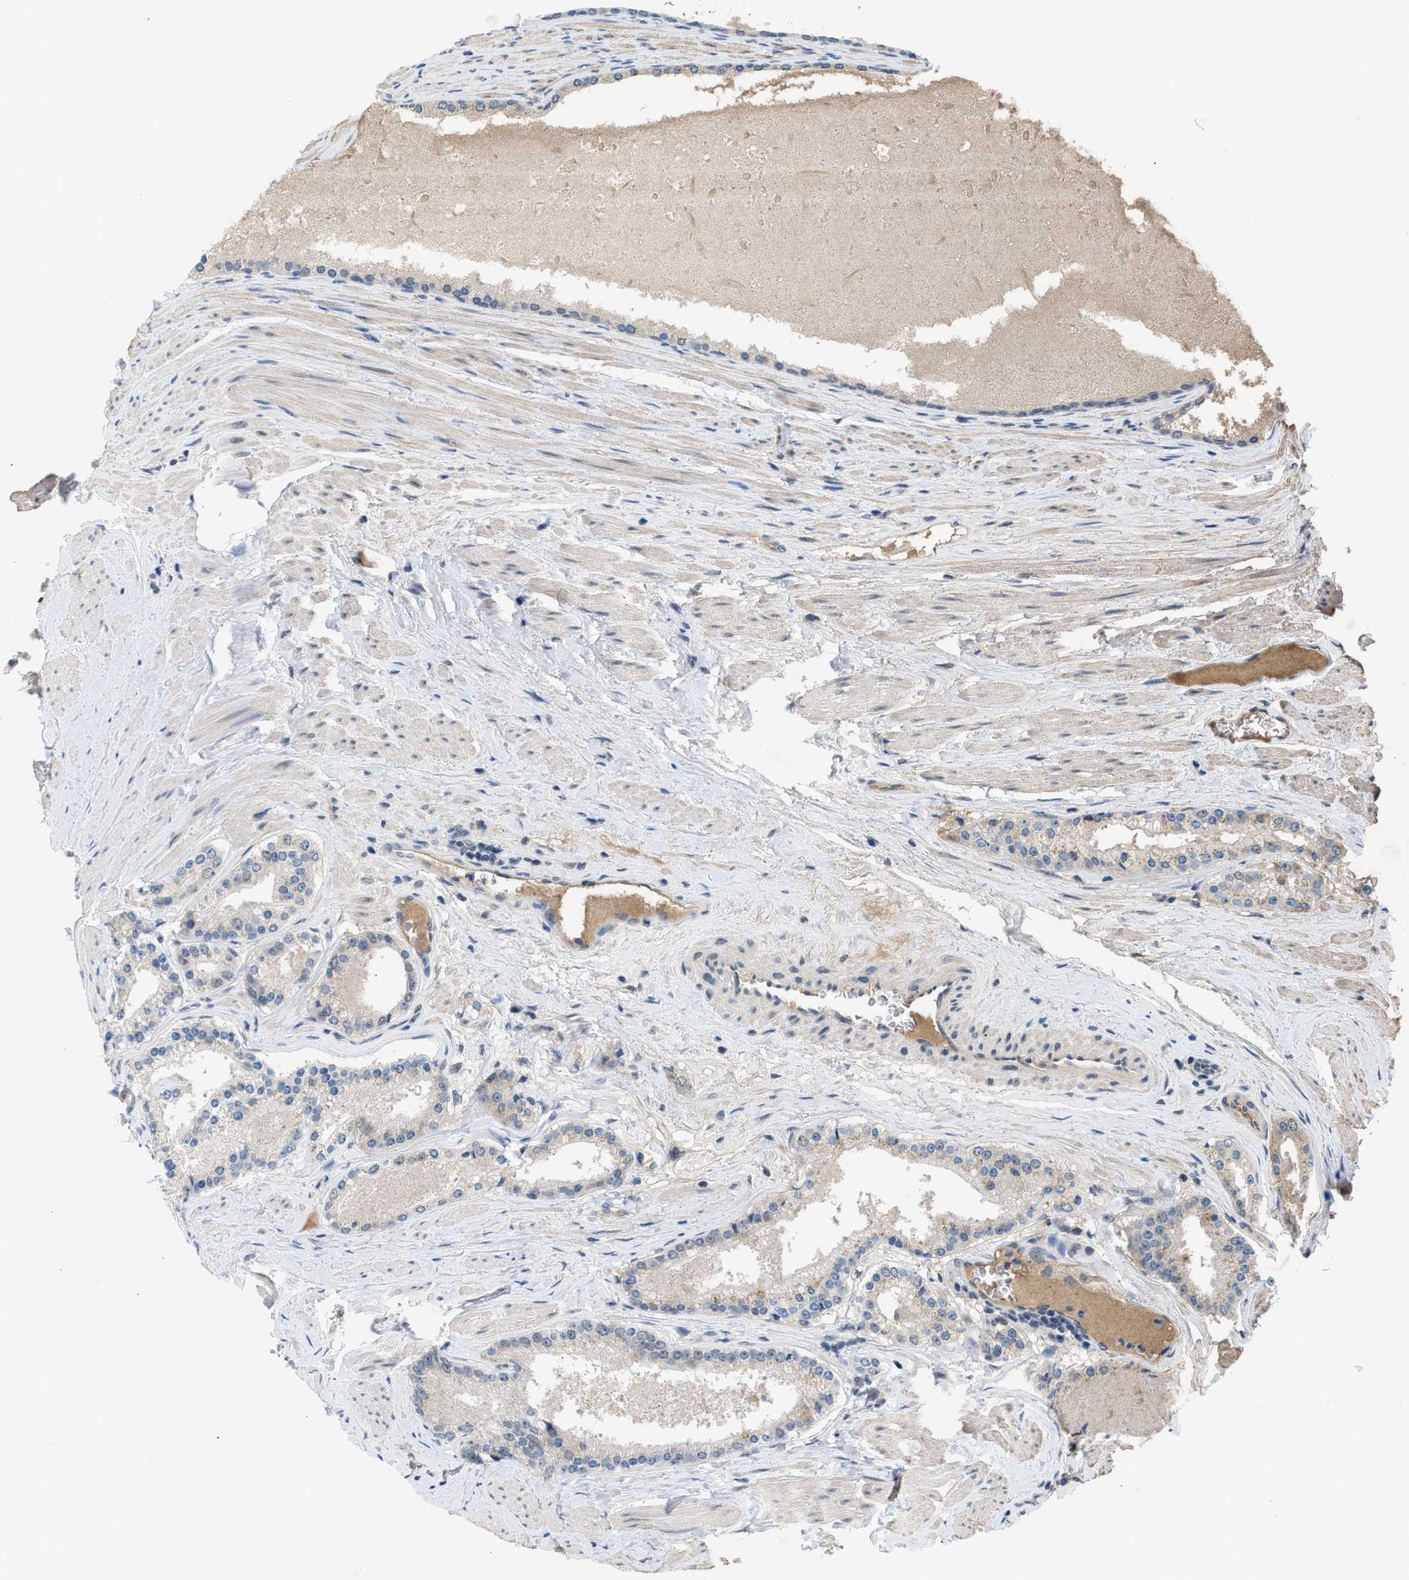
{"staining": {"intensity": "weak", "quantity": "<25%", "location": "cytoplasmic/membranous"}, "tissue": "prostate cancer", "cell_type": "Tumor cells", "image_type": "cancer", "snomed": [{"axis": "morphology", "description": "Adenocarcinoma, Low grade"}, {"axis": "topography", "description": "Prostate"}], "caption": "This is a histopathology image of IHC staining of adenocarcinoma (low-grade) (prostate), which shows no staining in tumor cells.", "gene": "TERF2IP", "patient": {"sex": "male", "age": 70}}